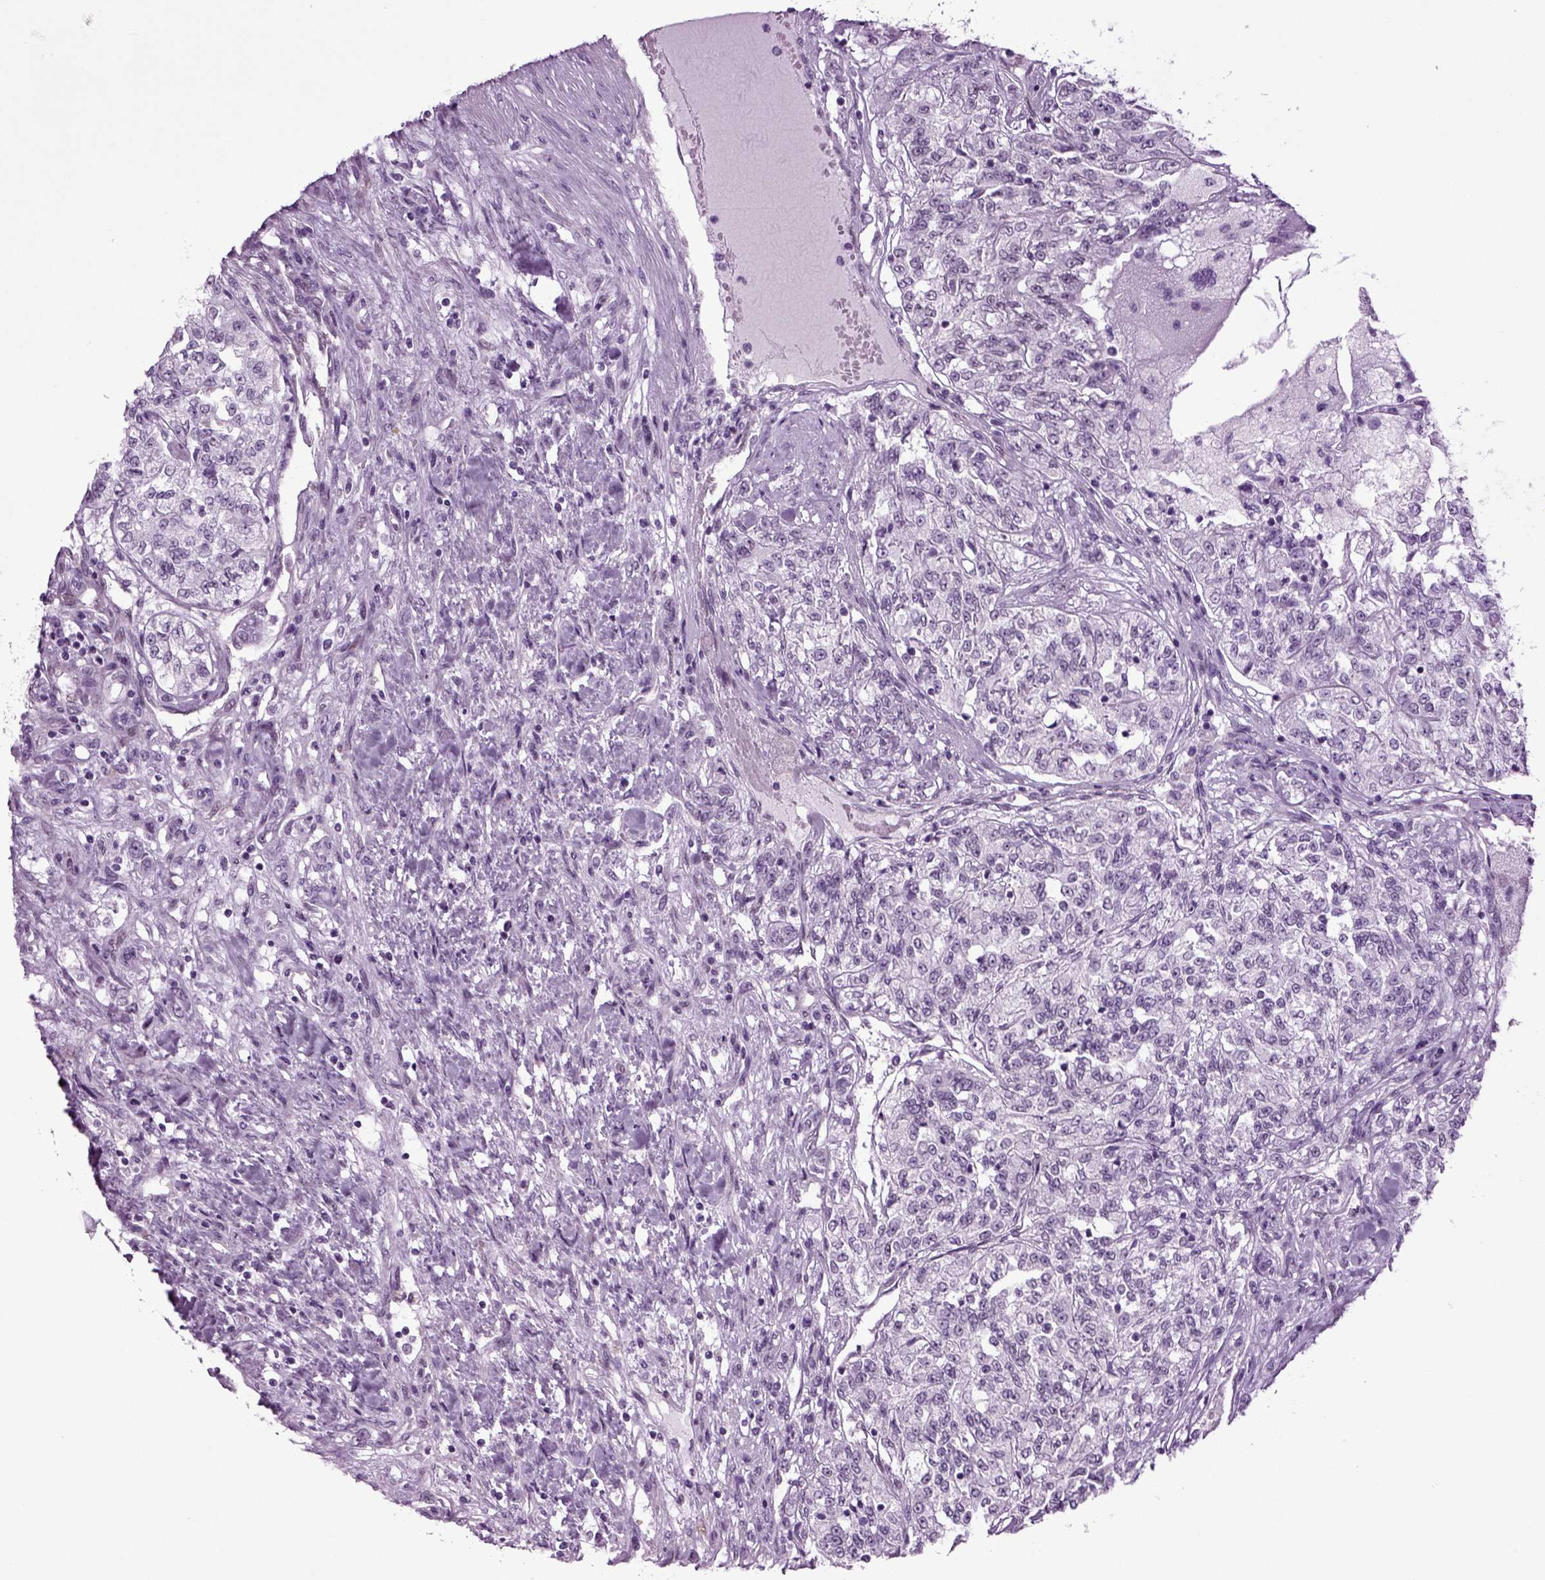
{"staining": {"intensity": "negative", "quantity": "none", "location": "none"}, "tissue": "renal cancer", "cell_type": "Tumor cells", "image_type": "cancer", "snomed": [{"axis": "morphology", "description": "Adenocarcinoma, NOS"}, {"axis": "topography", "description": "Kidney"}], "caption": "Photomicrograph shows no protein positivity in tumor cells of adenocarcinoma (renal) tissue.", "gene": "RFX3", "patient": {"sex": "female", "age": 63}}